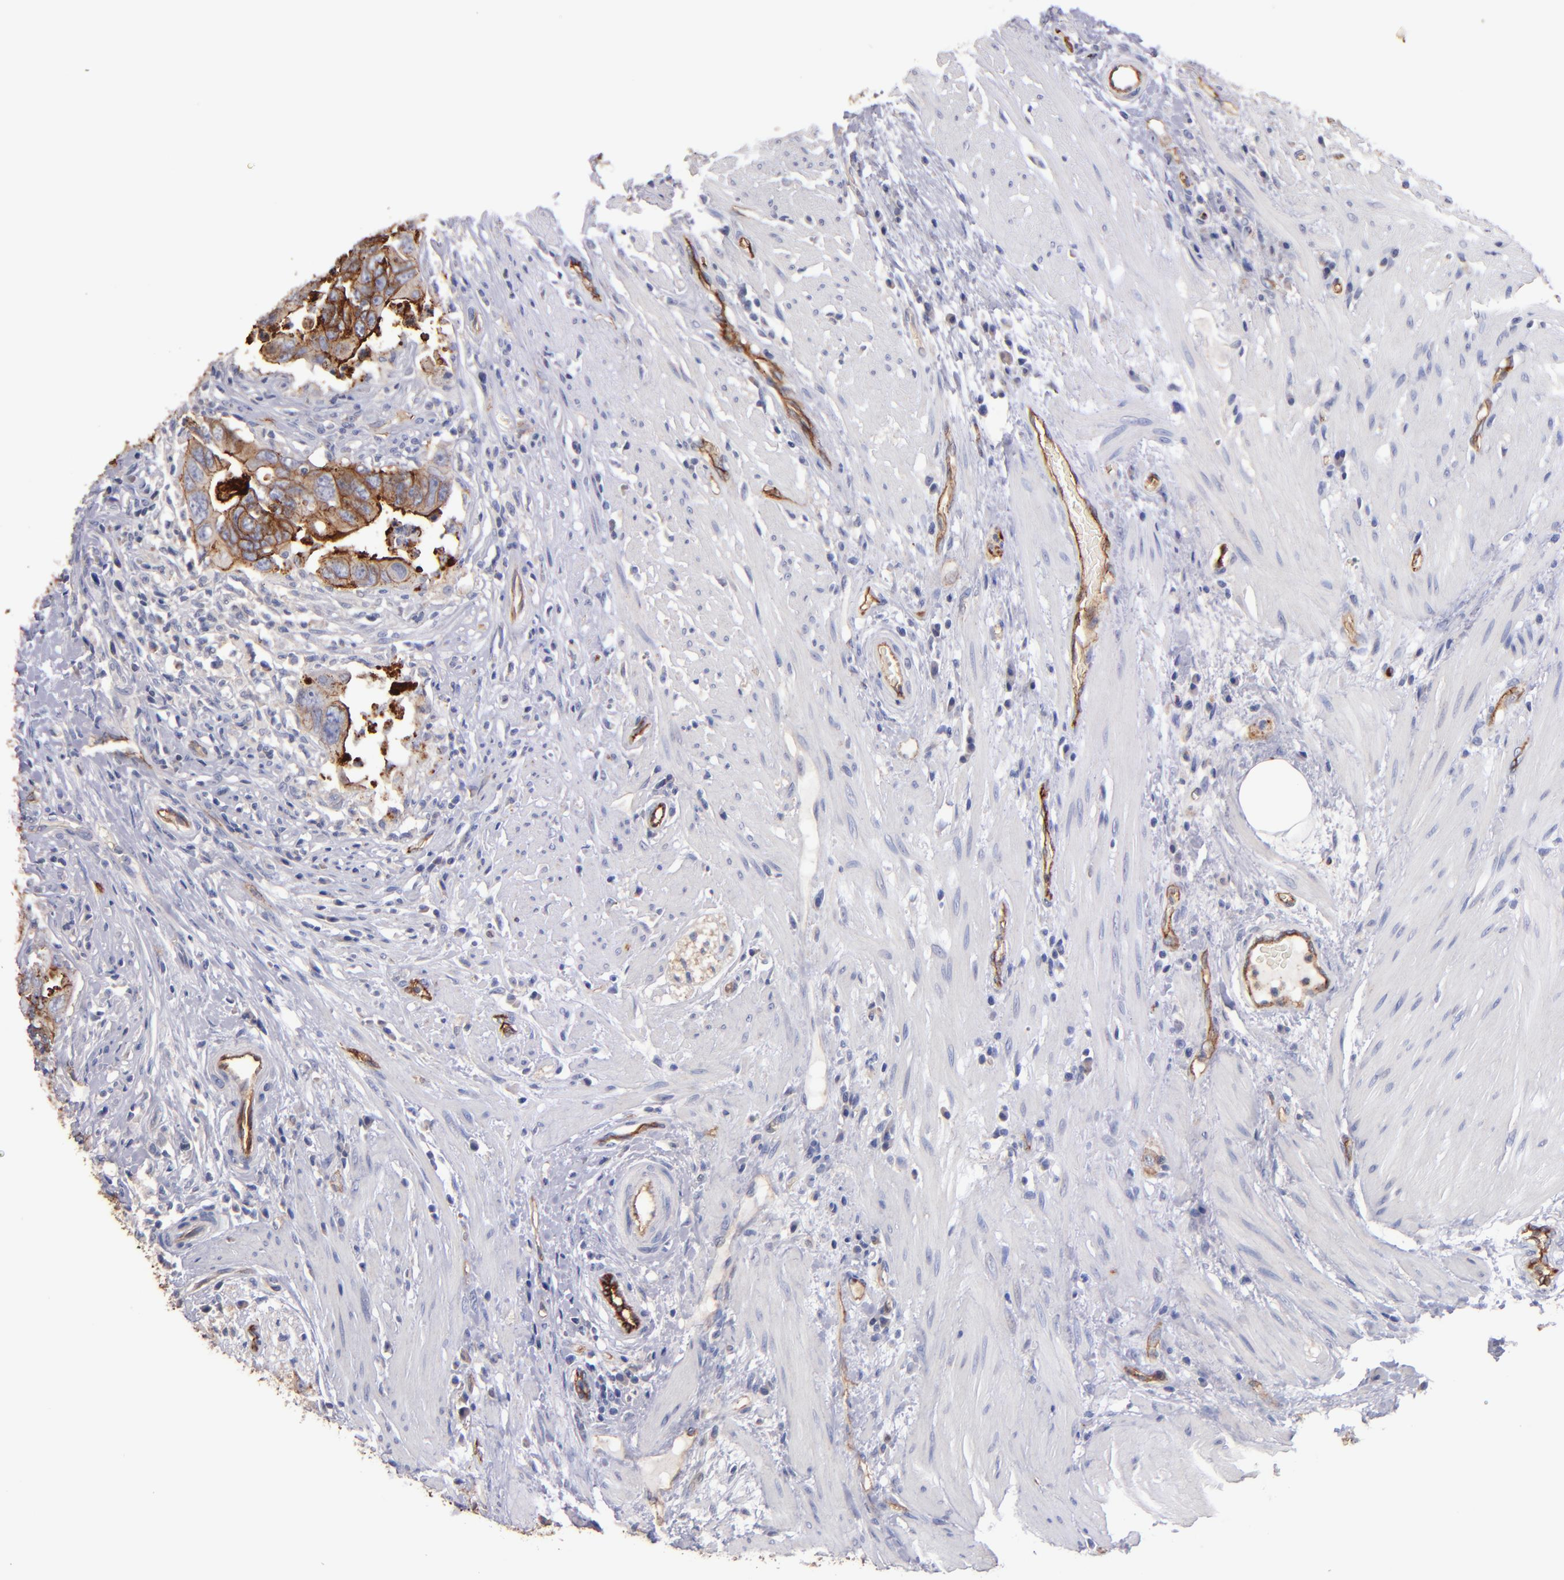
{"staining": {"intensity": "moderate", "quantity": ">75%", "location": "cytoplasmic/membranous"}, "tissue": "colorectal cancer", "cell_type": "Tumor cells", "image_type": "cancer", "snomed": [{"axis": "morphology", "description": "Adenocarcinoma, NOS"}, {"axis": "topography", "description": "Rectum"}], "caption": "Tumor cells display medium levels of moderate cytoplasmic/membranous staining in about >75% of cells in adenocarcinoma (colorectal).", "gene": "CLDN5", "patient": {"sex": "male", "age": 53}}